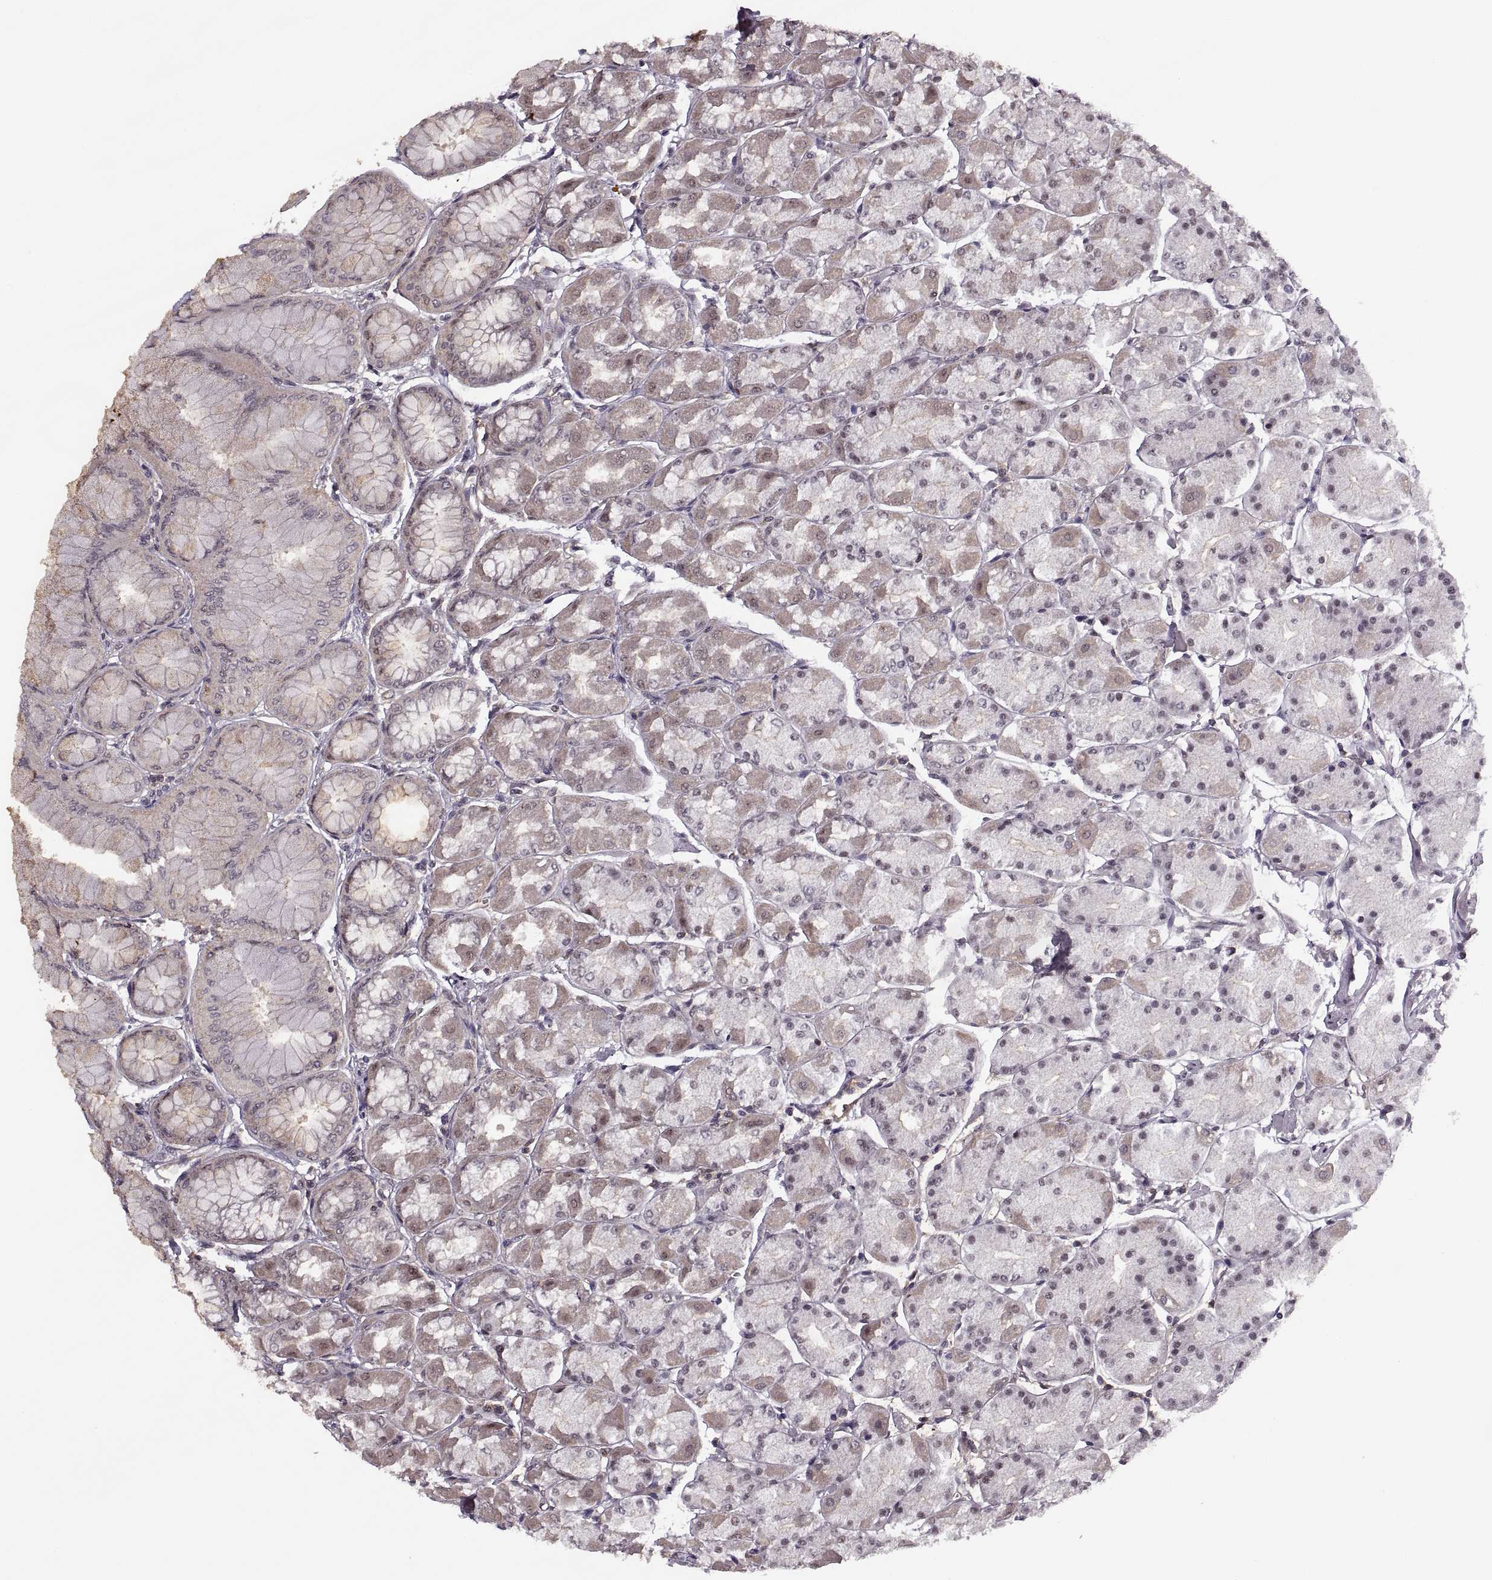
{"staining": {"intensity": "weak", "quantity": "<25%", "location": "cytoplasmic/membranous"}, "tissue": "stomach", "cell_type": "Glandular cells", "image_type": "normal", "snomed": [{"axis": "morphology", "description": "Normal tissue, NOS"}, {"axis": "topography", "description": "Stomach, upper"}], "caption": "IHC micrograph of benign stomach: human stomach stained with DAB displays no significant protein expression in glandular cells. The staining is performed using DAB (3,3'-diaminobenzidine) brown chromogen with nuclei counter-stained in using hematoxylin.", "gene": "LUZP2", "patient": {"sex": "male", "age": 60}}